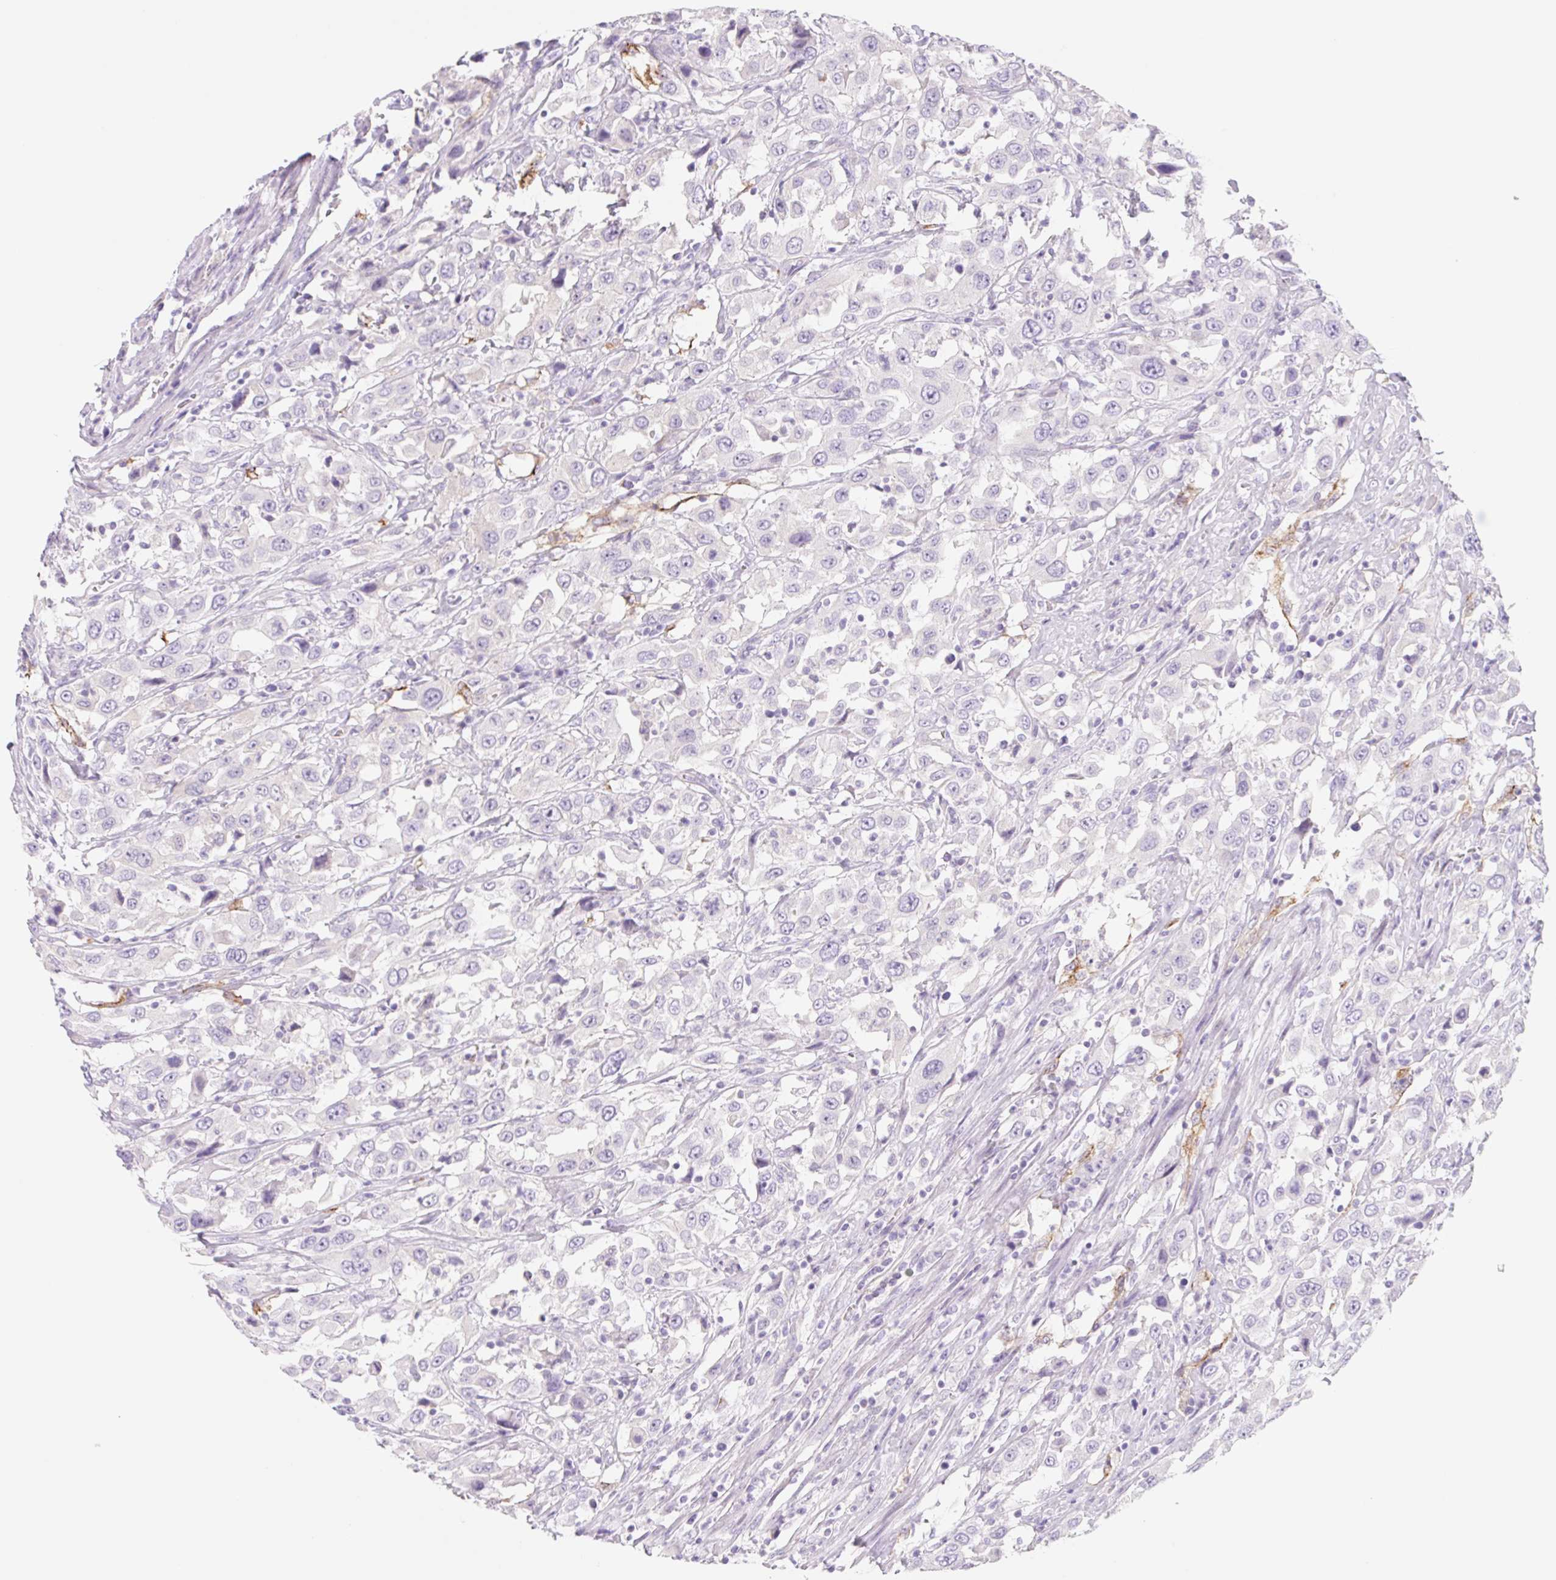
{"staining": {"intensity": "negative", "quantity": "none", "location": "none"}, "tissue": "urothelial cancer", "cell_type": "Tumor cells", "image_type": "cancer", "snomed": [{"axis": "morphology", "description": "Urothelial carcinoma, High grade"}, {"axis": "topography", "description": "Urinary bladder"}], "caption": "Urothelial cancer stained for a protein using immunohistochemistry (IHC) exhibits no positivity tumor cells.", "gene": "LYVE1", "patient": {"sex": "male", "age": 61}}